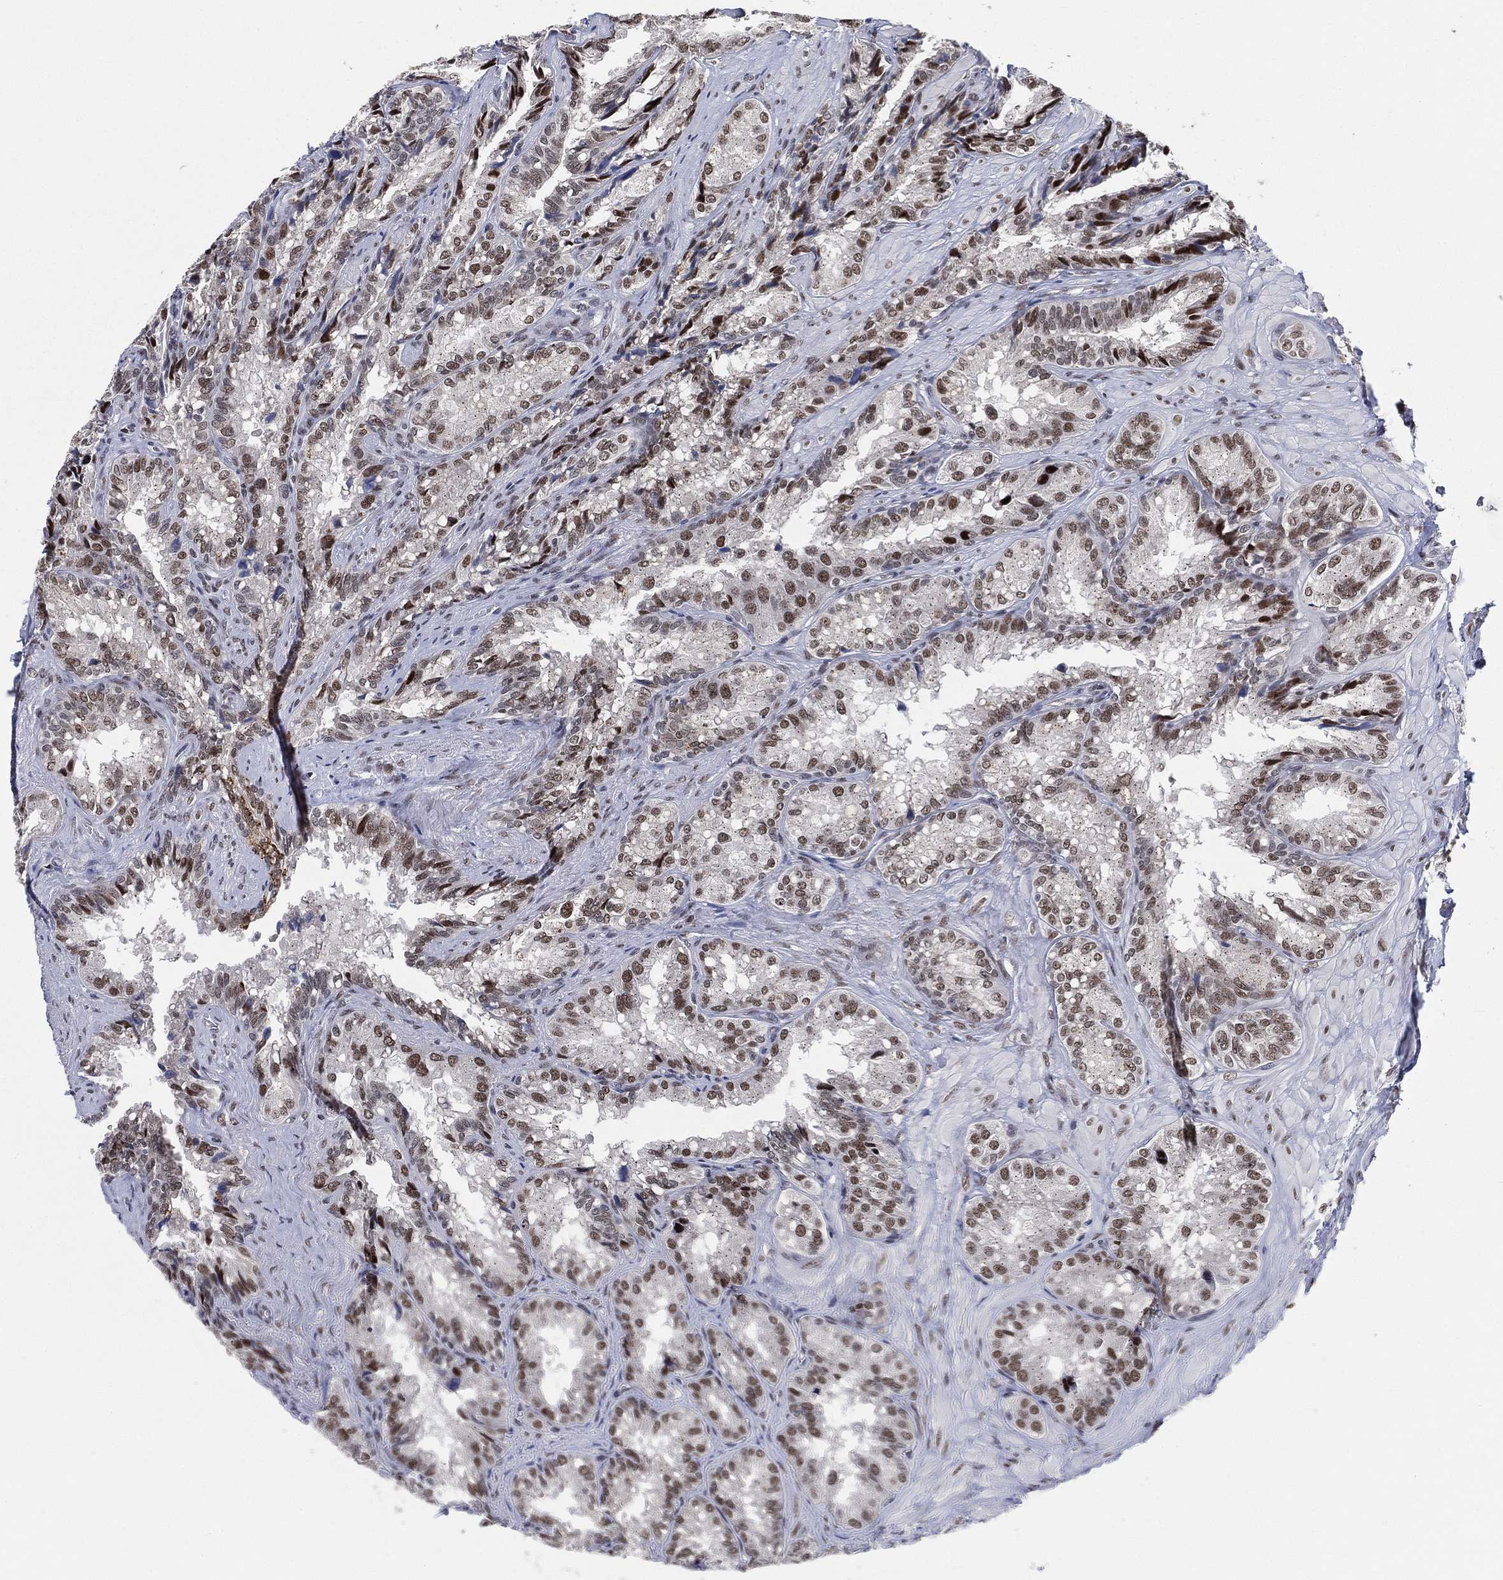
{"staining": {"intensity": "moderate", "quantity": ">75%", "location": "nuclear"}, "tissue": "seminal vesicle", "cell_type": "Glandular cells", "image_type": "normal", "snomed": [{"axis": "morphology", "description": "Normal tissue, NOS"}, {"axis": "topography", "description": "Seminal veicle"}], "caption": "A medium amount of moderate nuclear expression is appreciated in approximately >75% of glandular cells in unremarkable seminal vesicle.", "gene": "YLPM1", "patient": {"sex": "male", "age": 68}}